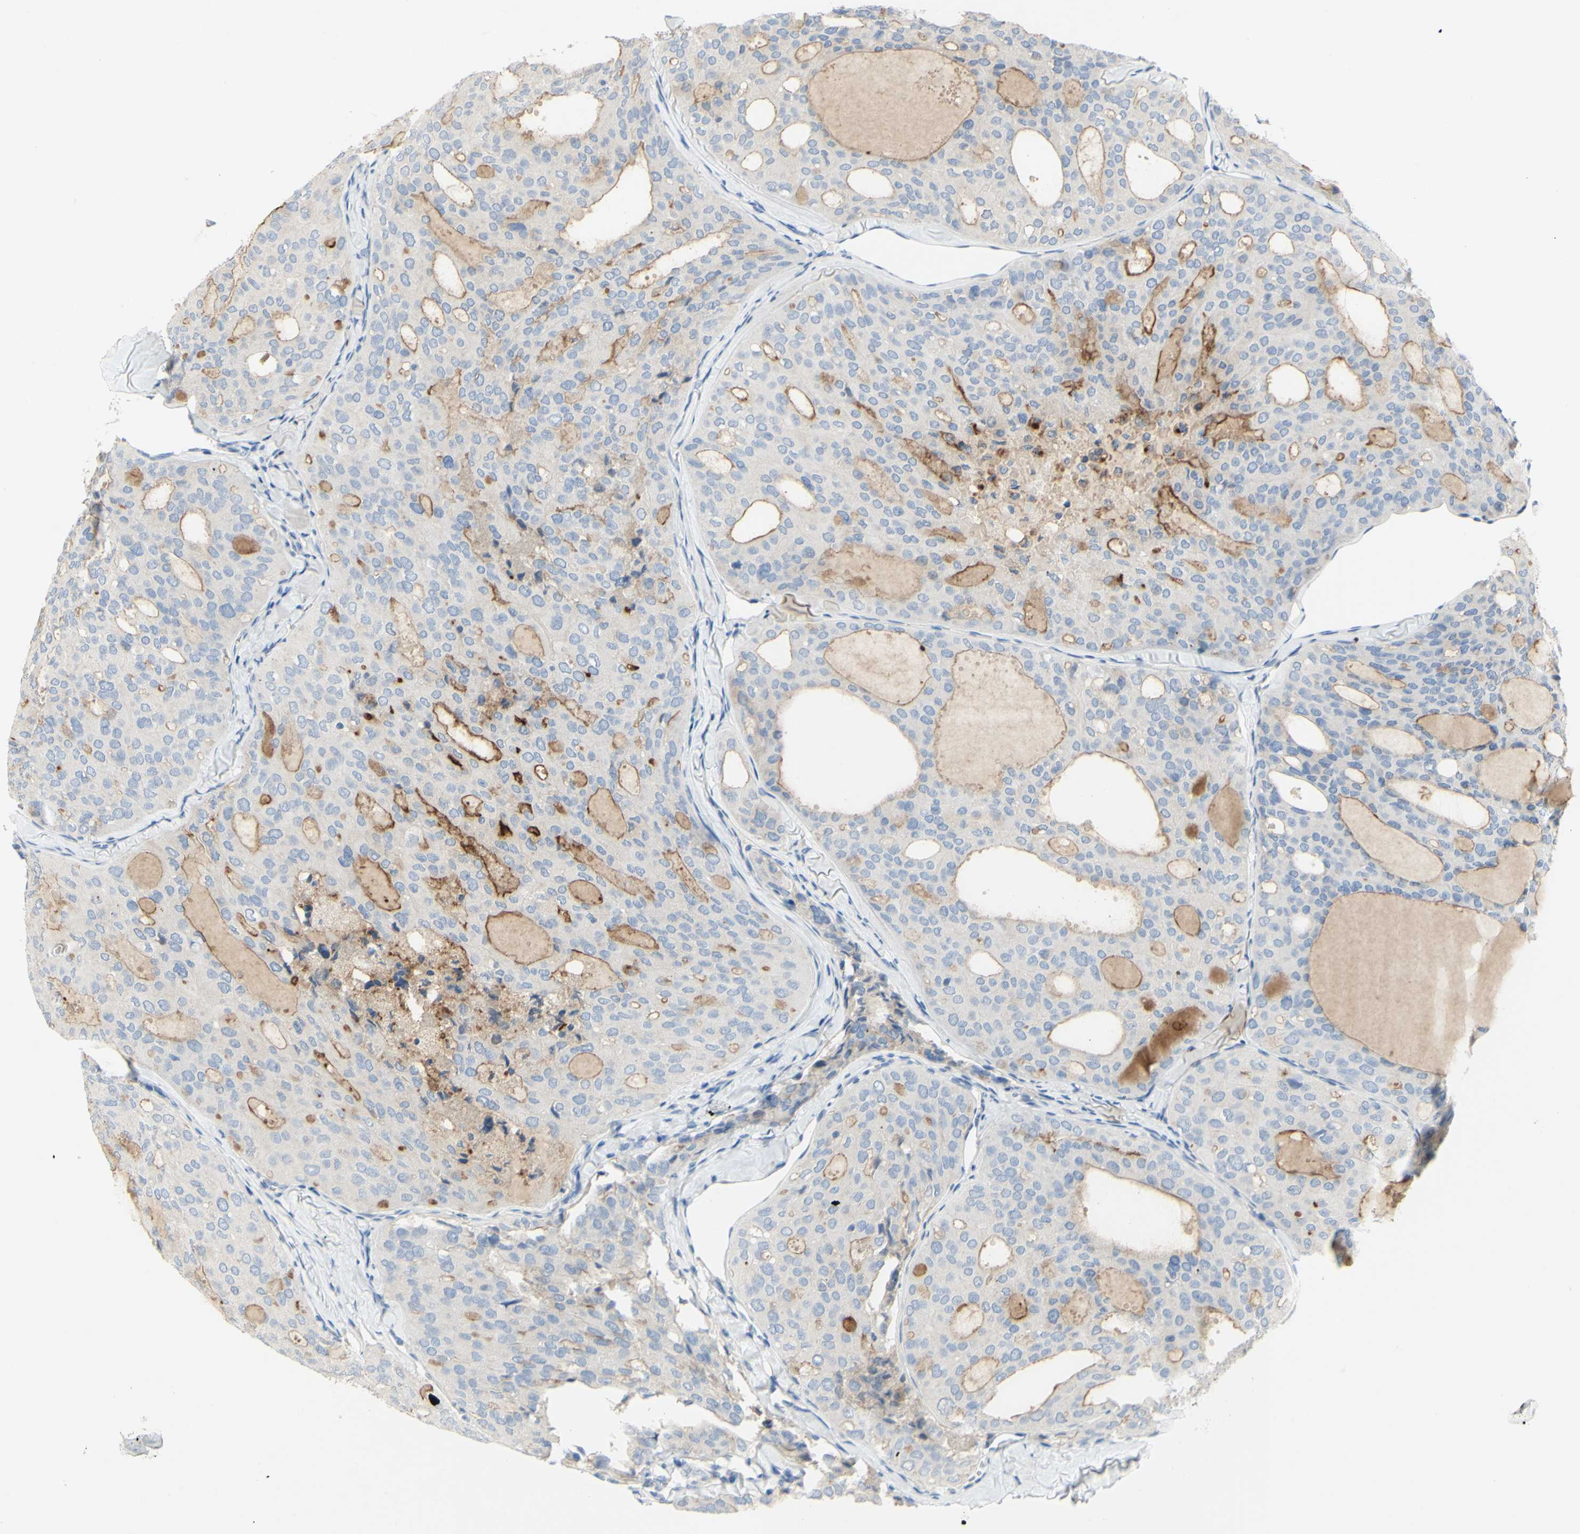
{"staining": {"intensity": "weak", "quantity": ">75%", "location": "cytoplasmic/membranous"}, "tissue": "thyroid cancer", "cell_type": "Tumor cells", "image_type": "cancer", "snomed": [{"axis": "morphology", "description": "Follicular adenoma carcinoma, NOS"}, {"axis": "topography", "description": "Thyroid gland"}], "caption": "Immunohistochemical staining of thyroid cancer reveals low levels of weak cytoplasmic/membranous expression in about >75% of tumor cells.", "gene": "MUC1", "patient": {"sex": "male", "age": 75}}